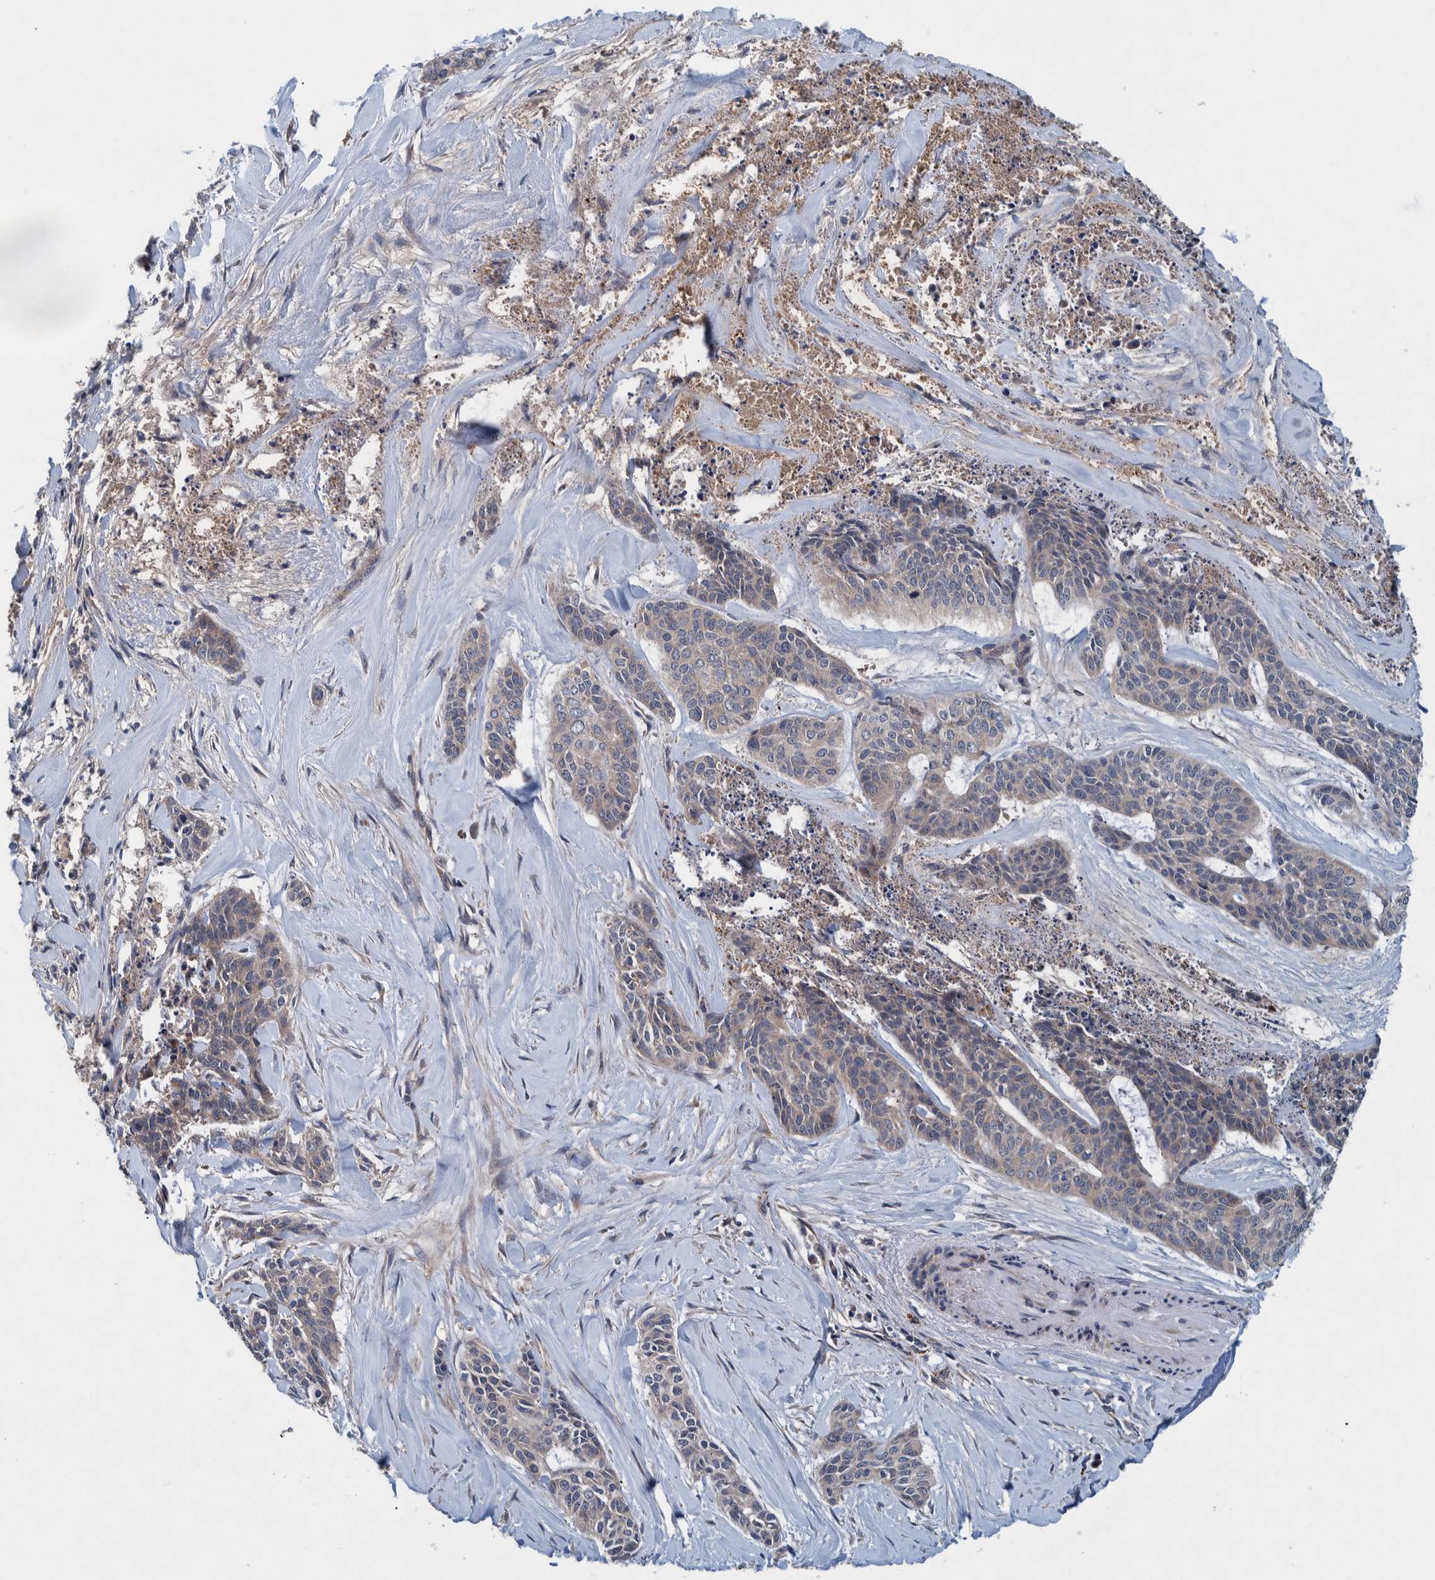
{"staining": {"intensity": "weak", "quantity": "<25%", "location": "cytoplasmic/membranous"}, "tissue": "skin cancer", "cell_type": "Tumor cells", "image_type": "cancer", "snomed": [{"axis": "morphology", "description": "Basal cell carcinoma"}, {"axis": "topography", "description": "Skin"}], "caption": "This image is of skin cancer (basal cell carcinoma) stained with immunohistochemistry to label a protein in brown with the nuclei are counter-stained blue. There is no expression in tumor cells.", "gene": "ITIH3", "patient": {"sex": "female", "age": 64}}